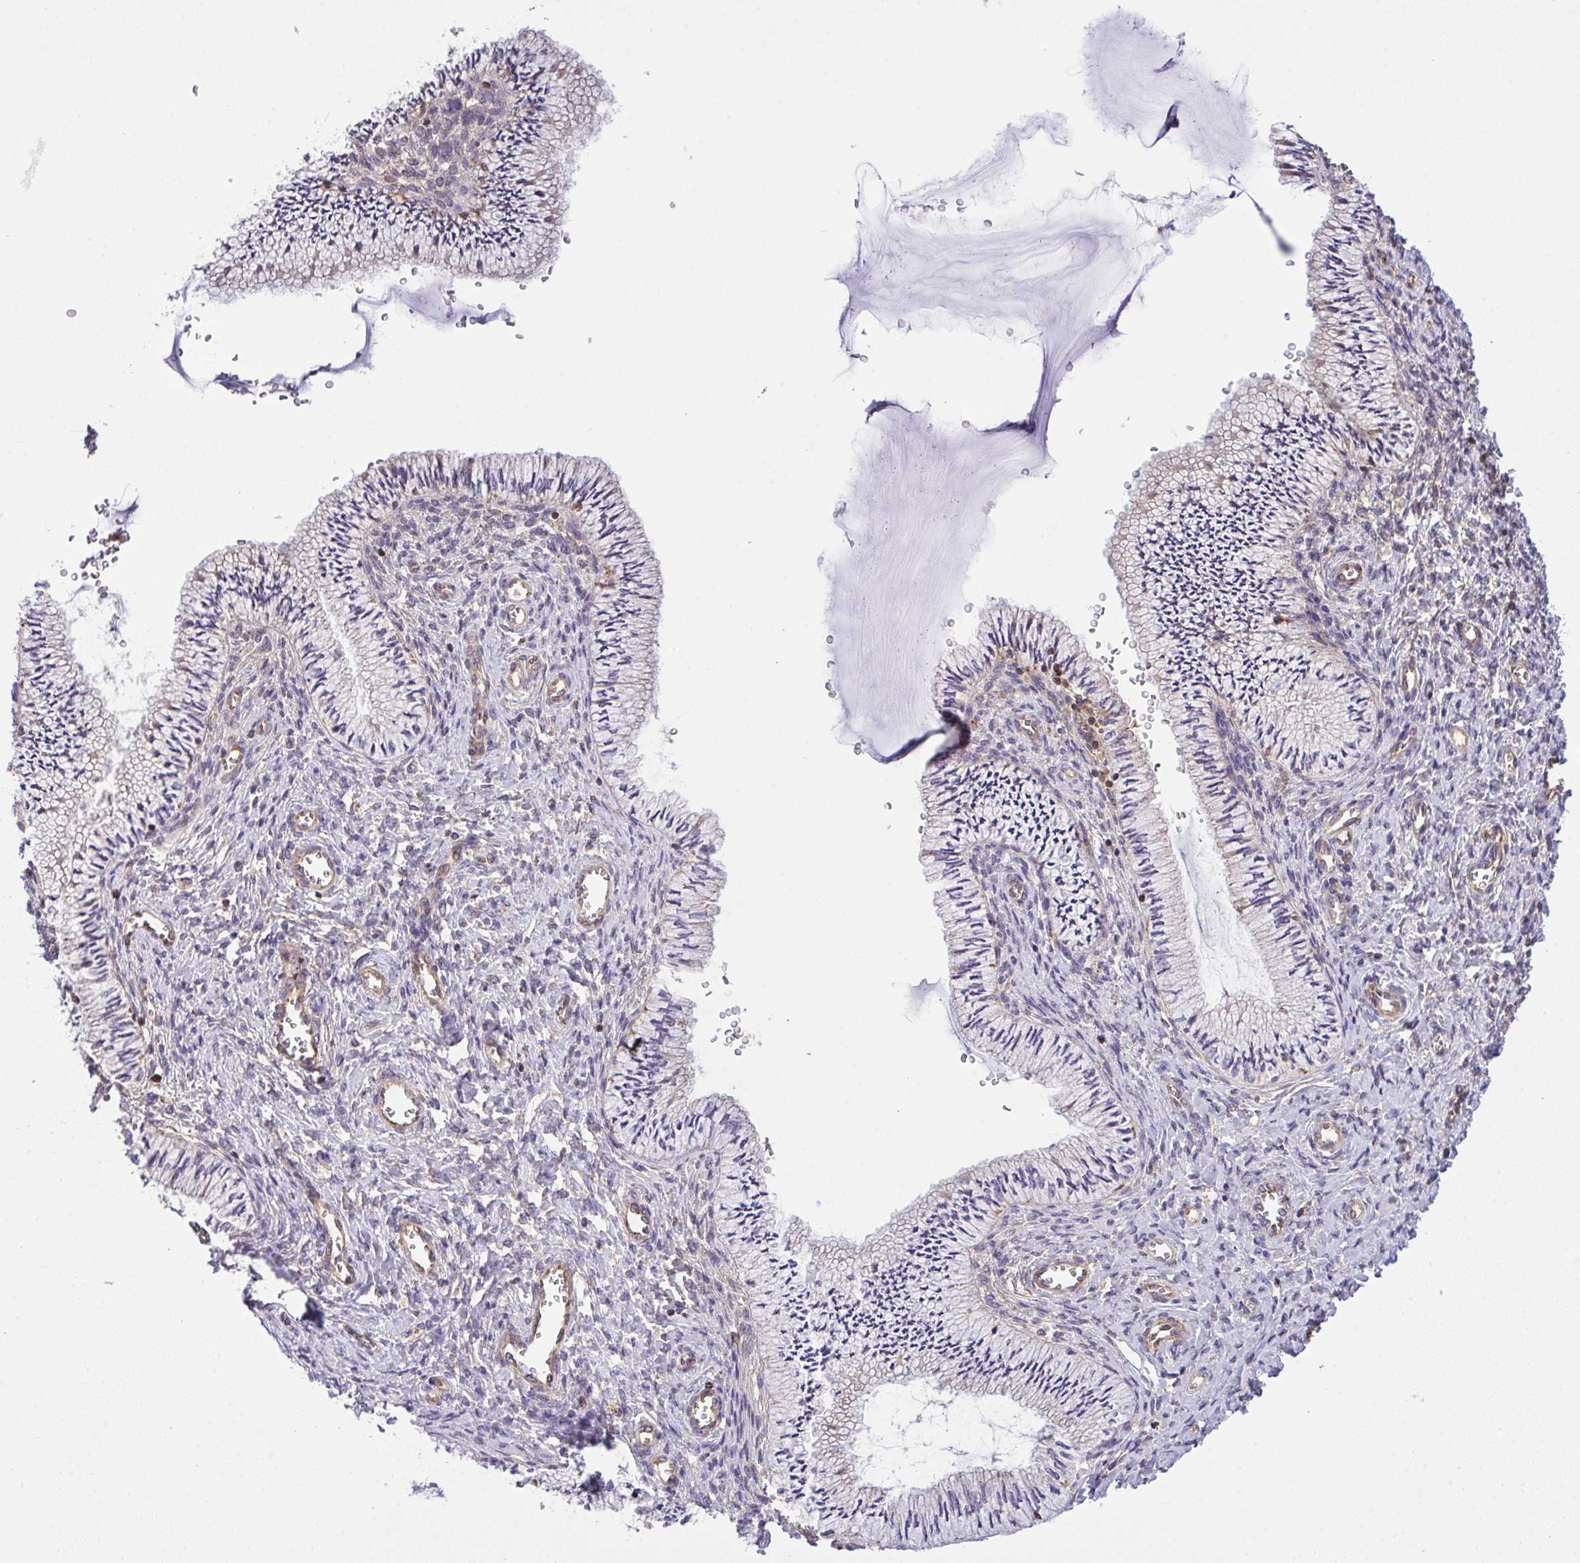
{"staining": {"intensity": "negative", "quantity": "none", "location": "none"}, "tissue": "cervix", "cell_type": "Glandular cells", "image_type": "normal", "snomed": [{"axis": "morphology", "description": "Normal tissue, NOS"}, {"axis": "topography", "description": "Cervix"}], "caption": "This is a histopathology image of IHC staining of normal cervix, which shows no positivity in glandular cells. (DAB (3,3'-diaminobenzidine) IHC, high magnification).", "gene": "TMEM229A", "patient": {"sex": "female", "age": 24}}